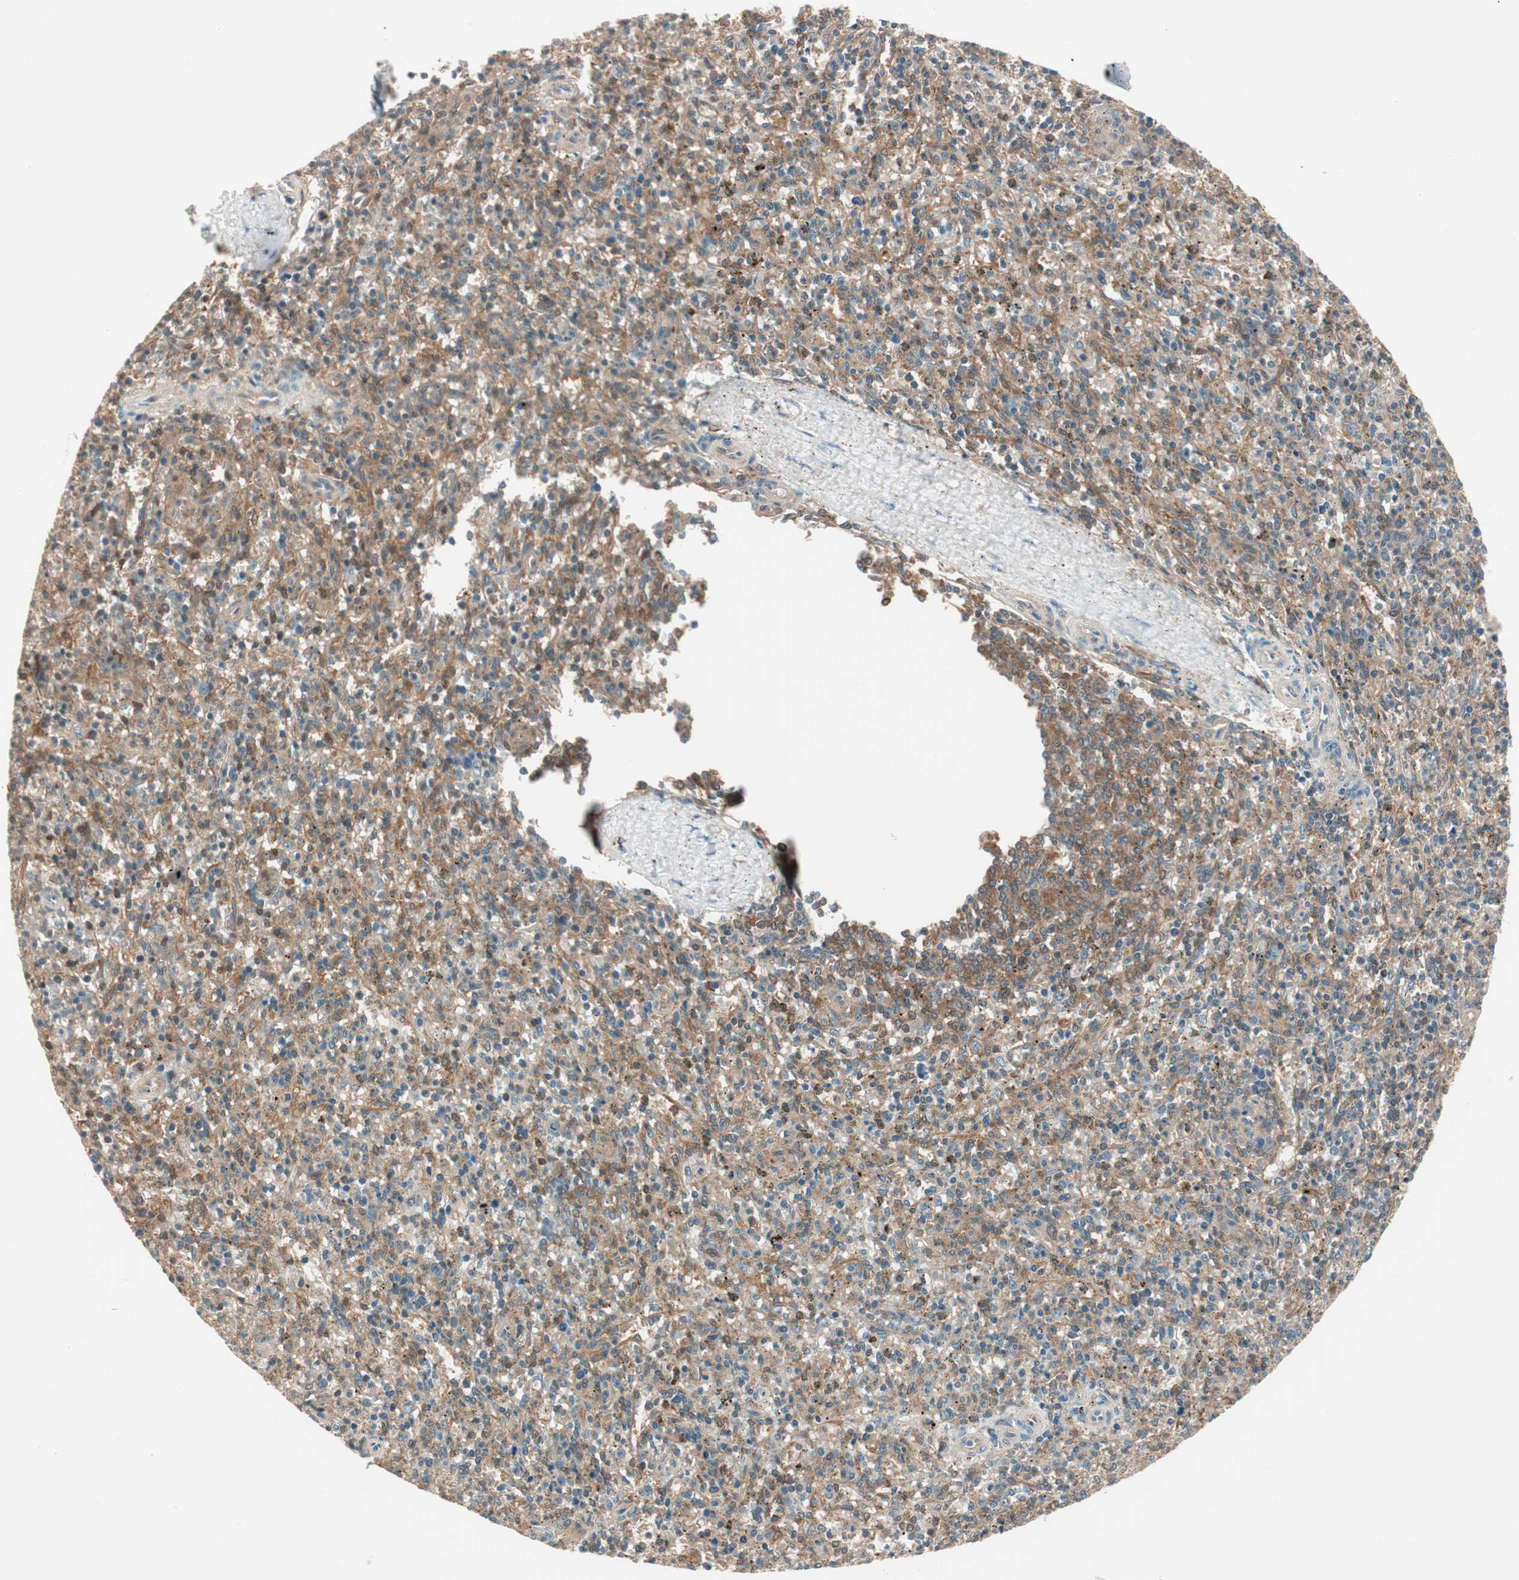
{"staining": {"intensity": "moderate", "quantity": "25%-75%", "location": "cytoplasmic/membranous"}, "tissue": "spleen", "cell_type": "Cells in red pulp", "image_type": "normal", "snomed": [{"axis": "morphology", "description": "Normal tissue, NOS"}, {"axis": "topography", "description": "Spleen"}], "caption": "Immunohistochemistry (IHC) staining of benign spleen, which exhibits medium levels of moderate cytoplasmic/membranous staining in approximately 25%-75% of cells in red pulp indicating moderate cytoplasmic/membranous protein staining. The staining was performed using DAB (3,3'-diaminobenzidine) (brown) for protein detection and nuclei were counterstained in hematoxylin (blue).", "gene": "GALT", "patient": {"sex": "male", "age": 72}}